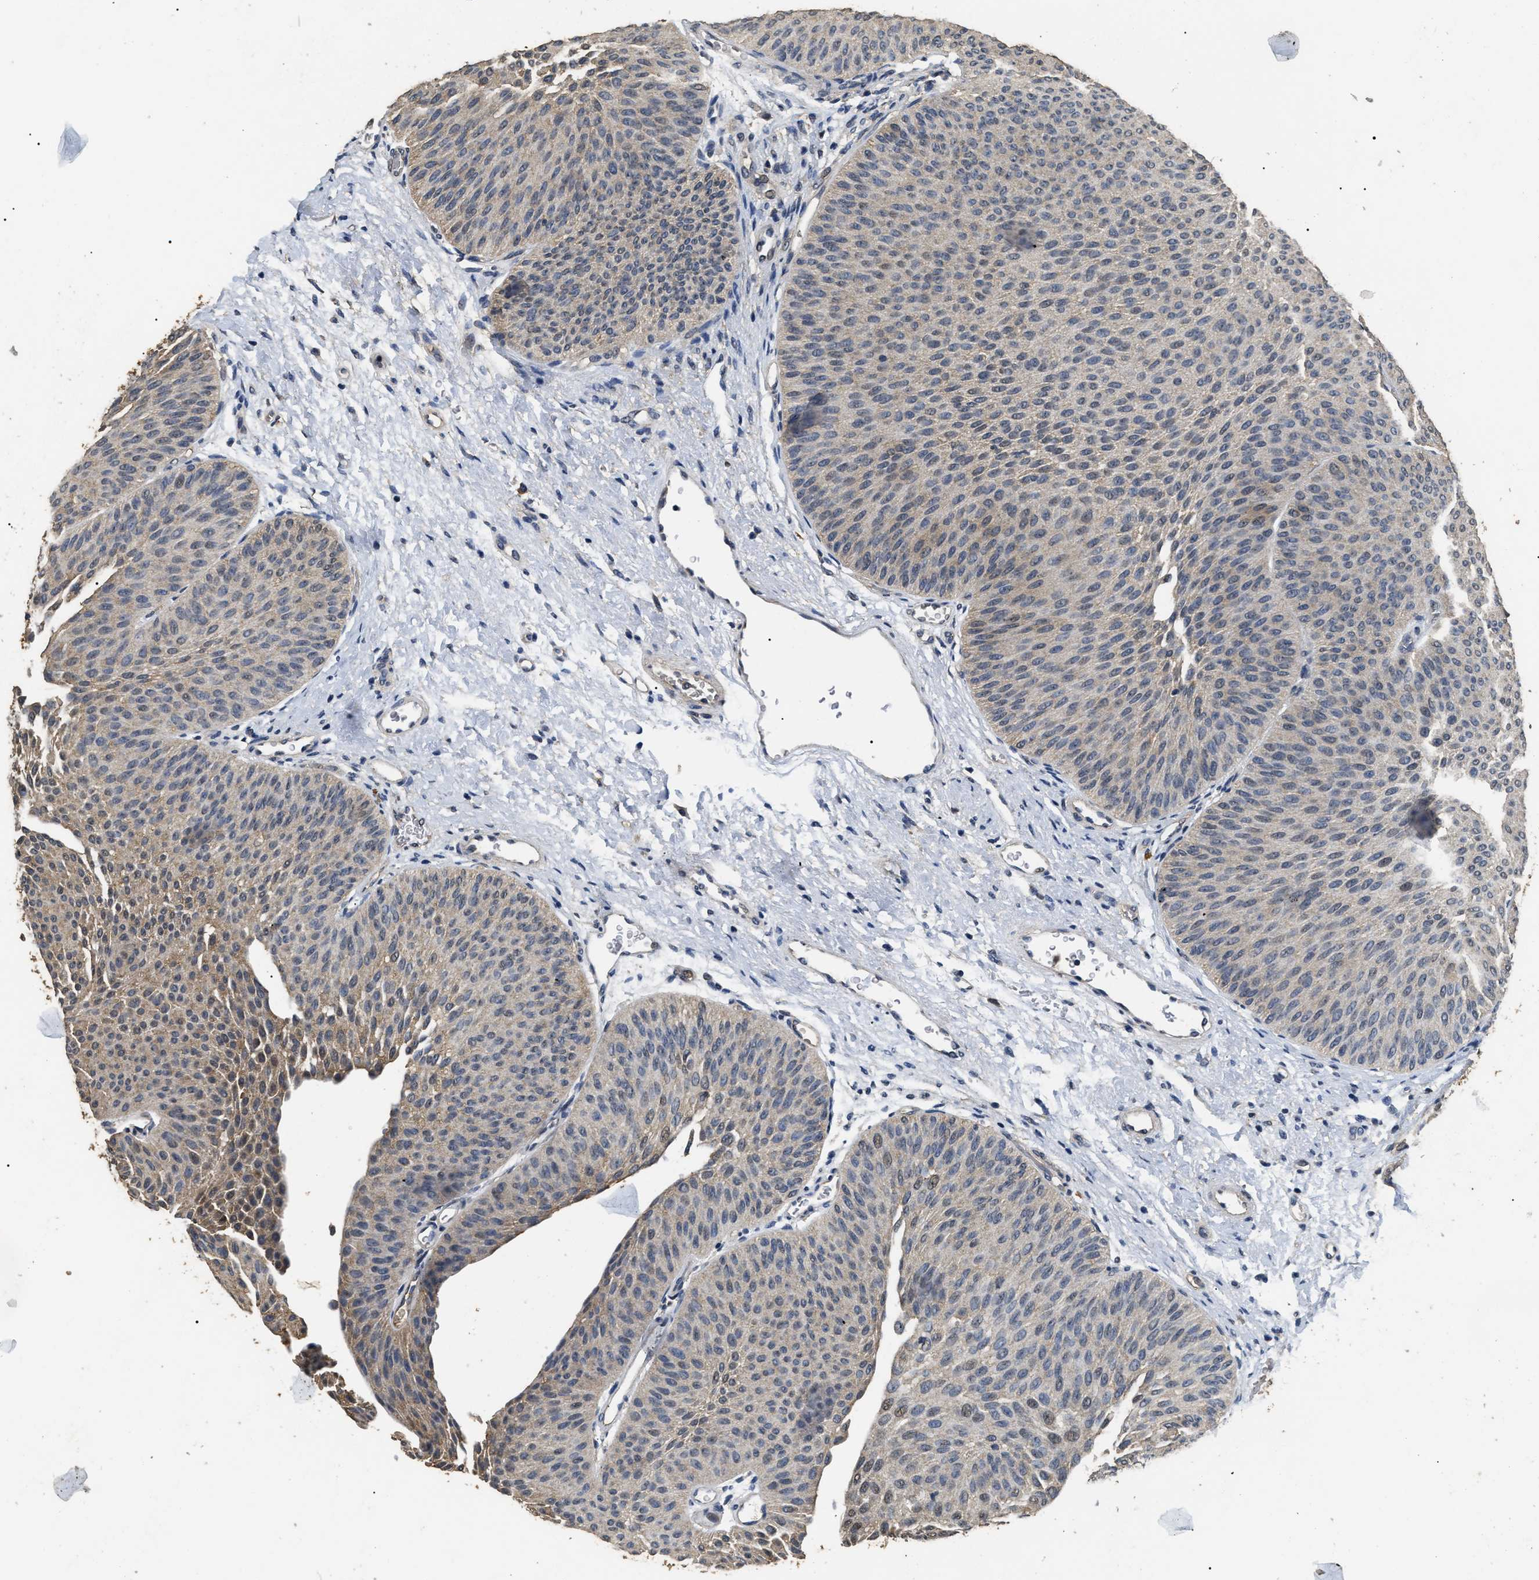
{"staining": {"intensity": "weak", "quantity": "<25%", "location": "cytoplasmic/membranous,nuclear"}, "tissue": "urothelial cancer", "cell_type": "Tumor cells", "image_type": "cancer", "snomed": [{"axis": "morphology", "description": "Urothelial carcinoma, Low grade"}, {"axis": "topography", "description": "Urinary bladder"}], "caption": "A high-resolution histopathology image shows immunohistochemistry (IHC) staining of urothelial carcinoma (low-grade), which reveals no significant positivity in tumor cells.", "gene": "PSMD8", "patient": {"sex": "female", "age": 60}}